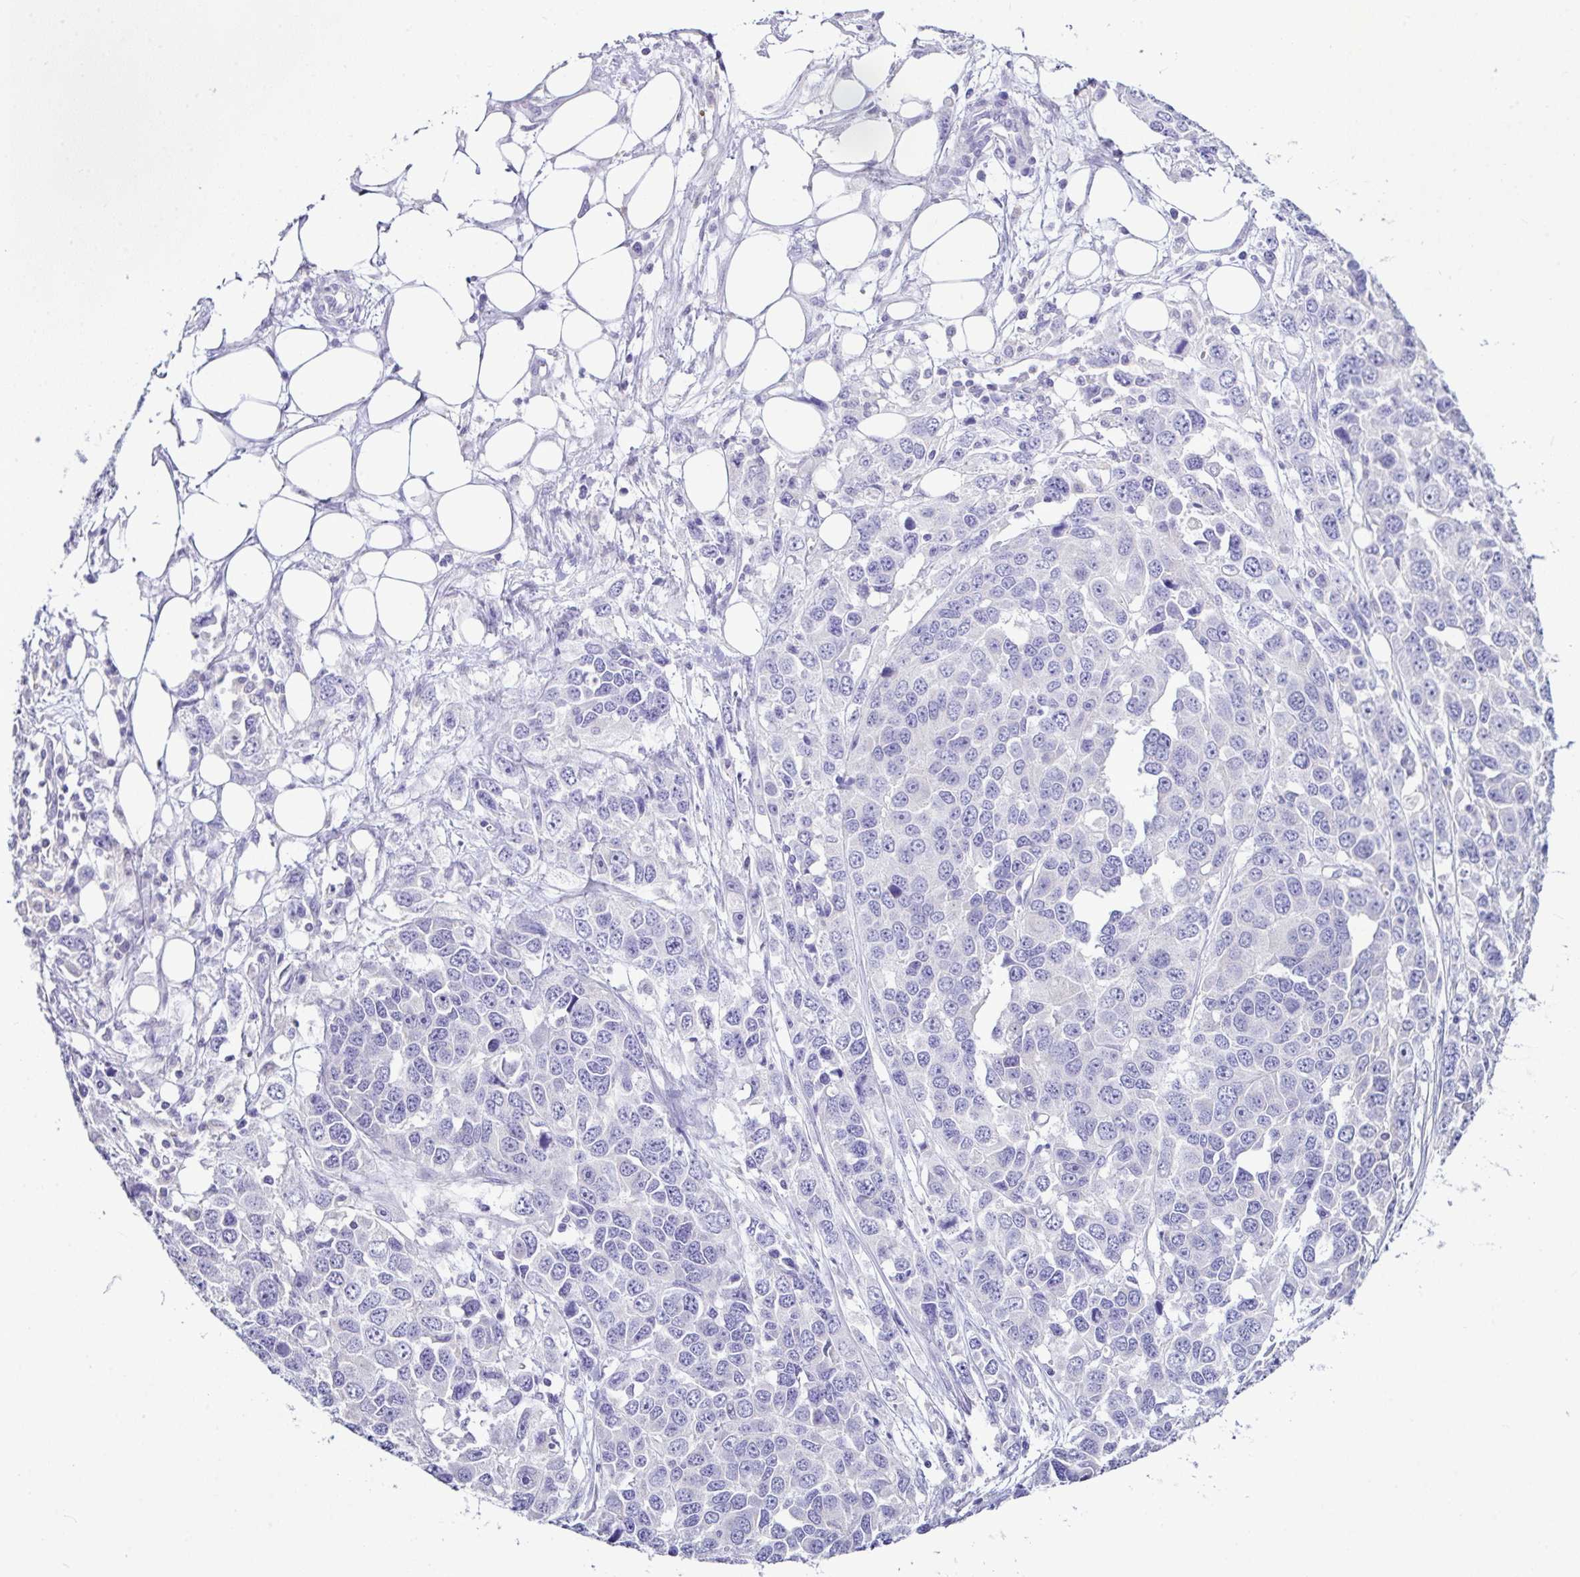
{"staining": {"intensity": "negative", "quantity": "none", "location": "none"}, "tissue": "ovarian cancer", "cell_type": "Tumor cells", "image_type": "cancer", "snomed": [{"axis": "morphology", "description": "Cystadenocarcinoma, serous, NOS"}, {"axis": "topography", "description": "Ovary"}], "caption": "This is an immunohistochemistry histopathology image of human serous cystadenocarcinoma (ovarian). There is no positivity in tumor cells.", "gene": "D2HGDH", "patient": {"sex": "female", "age": 76}}